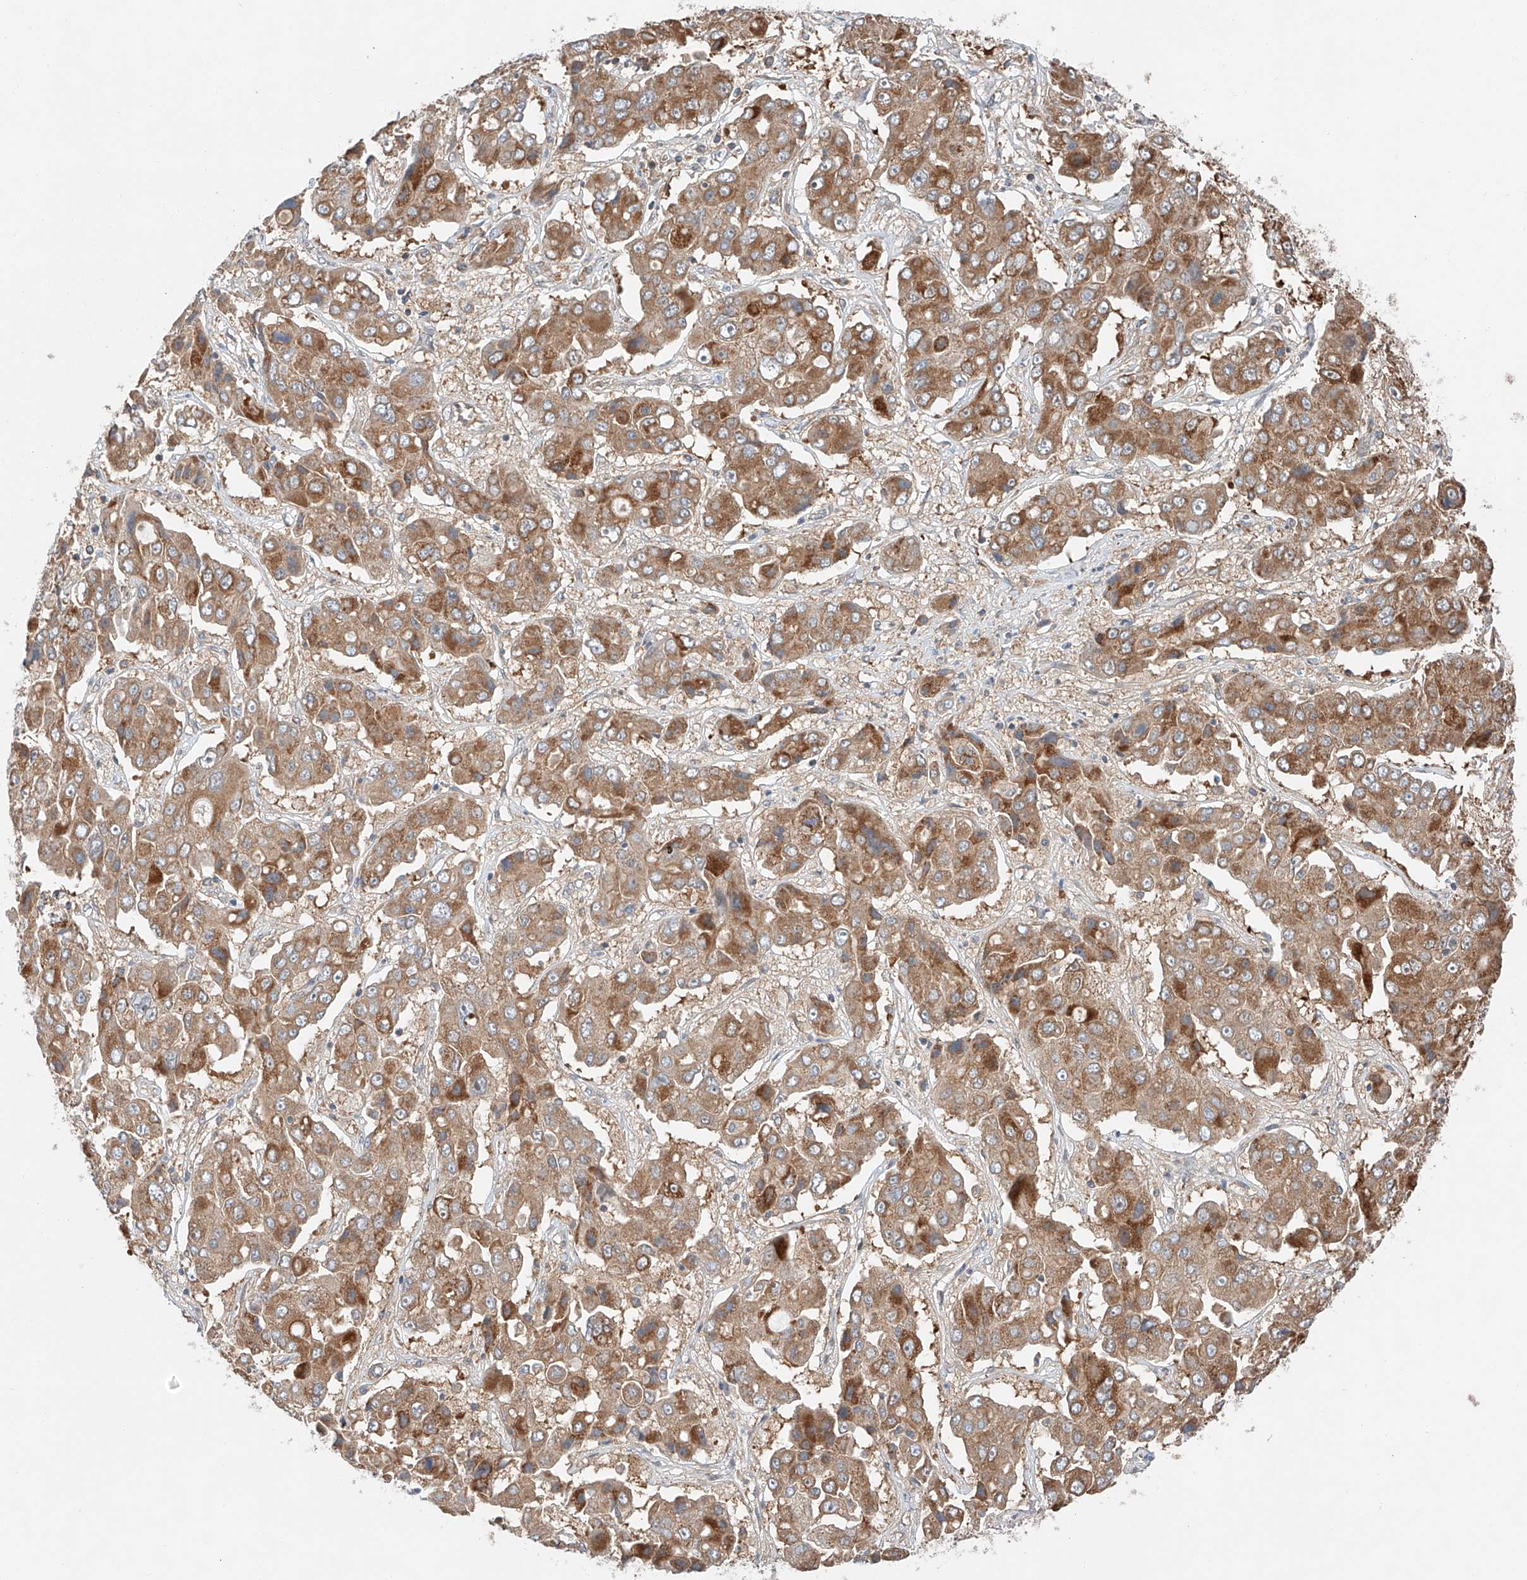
{"staining": {"intensity": "moderate", "quantity": ">75%", "location": "cytoplasmic/membranous"}, "tissue": "liver cancer", "cell_type": "Tumor cells", "image_type": "cancer", "snomed": [{"axis": "morphology", "description": "Cholangiocarcinoma"}, {"axis": "topography", "description": "Liver"}], "caption": "High-magnification brightfield microscopy of liver cancer stained with DAB (brown) and counterstained with hematoxylin (blue). tumor cells exhibit moderate cytoplasmic/membranous expression is identified in approximately>75% of cells. (DAB = brown stain, brightfield microscopy at high magnification).", "gene": "RUSC1", "patient": {"sex": "male", "age": 67}}